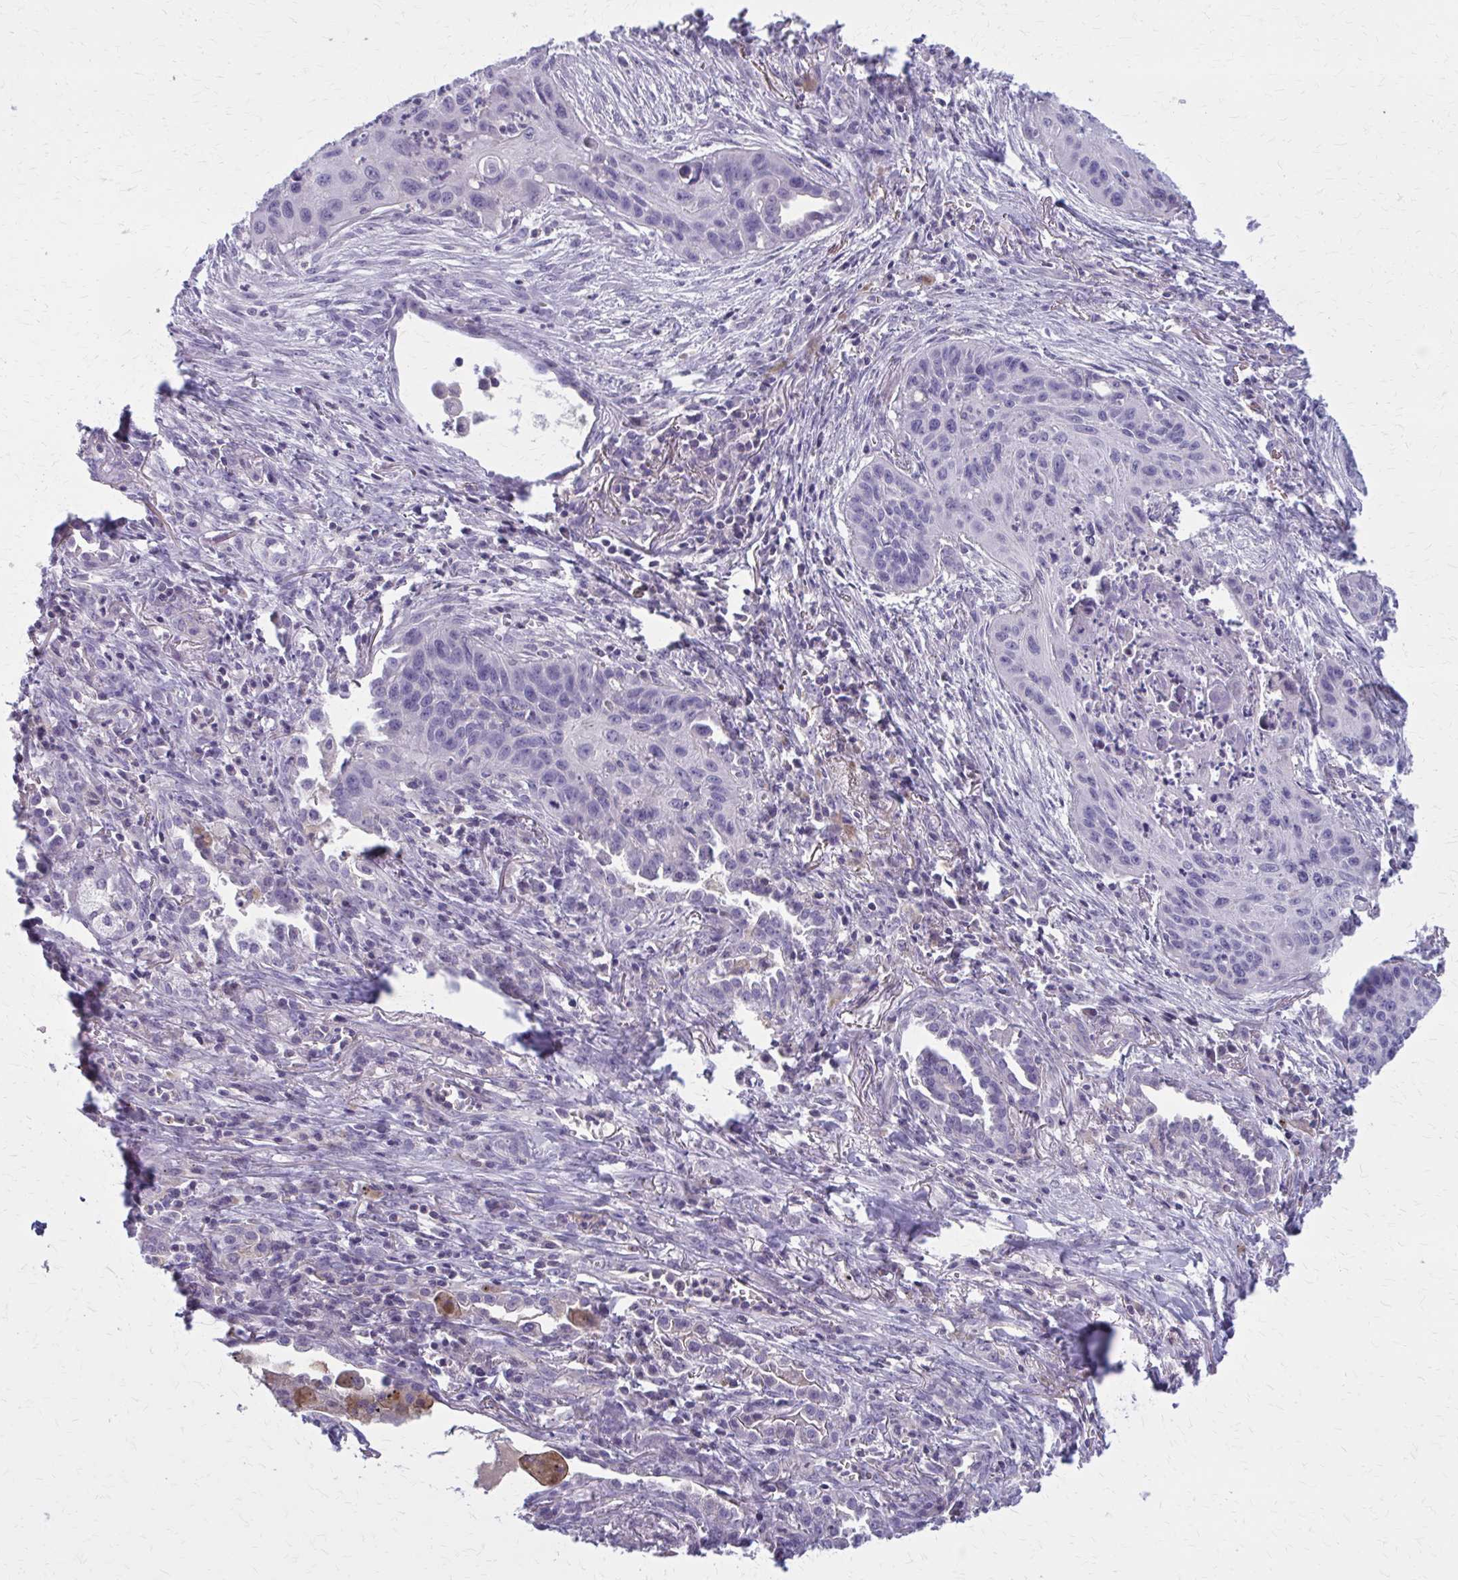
{"staining": {"intensity": "negative", "quantity": "none", "location": "none"}, "tissue": "lung cancer", "cell_type": "Tumor cells", "image_type": "cancer", "snomed": [{"axis": "morphology", "description": "Squamous cell carcinoma, NOS"}, {"axis": "topography", "description": "Lung"}], "caption": "This is an IHC histopathology image of human squamous cell carcinoma (lung). There is no staining in tumor cells.", "gene": "OR4A47", "patient": {"sex": "male", "age": 71}}